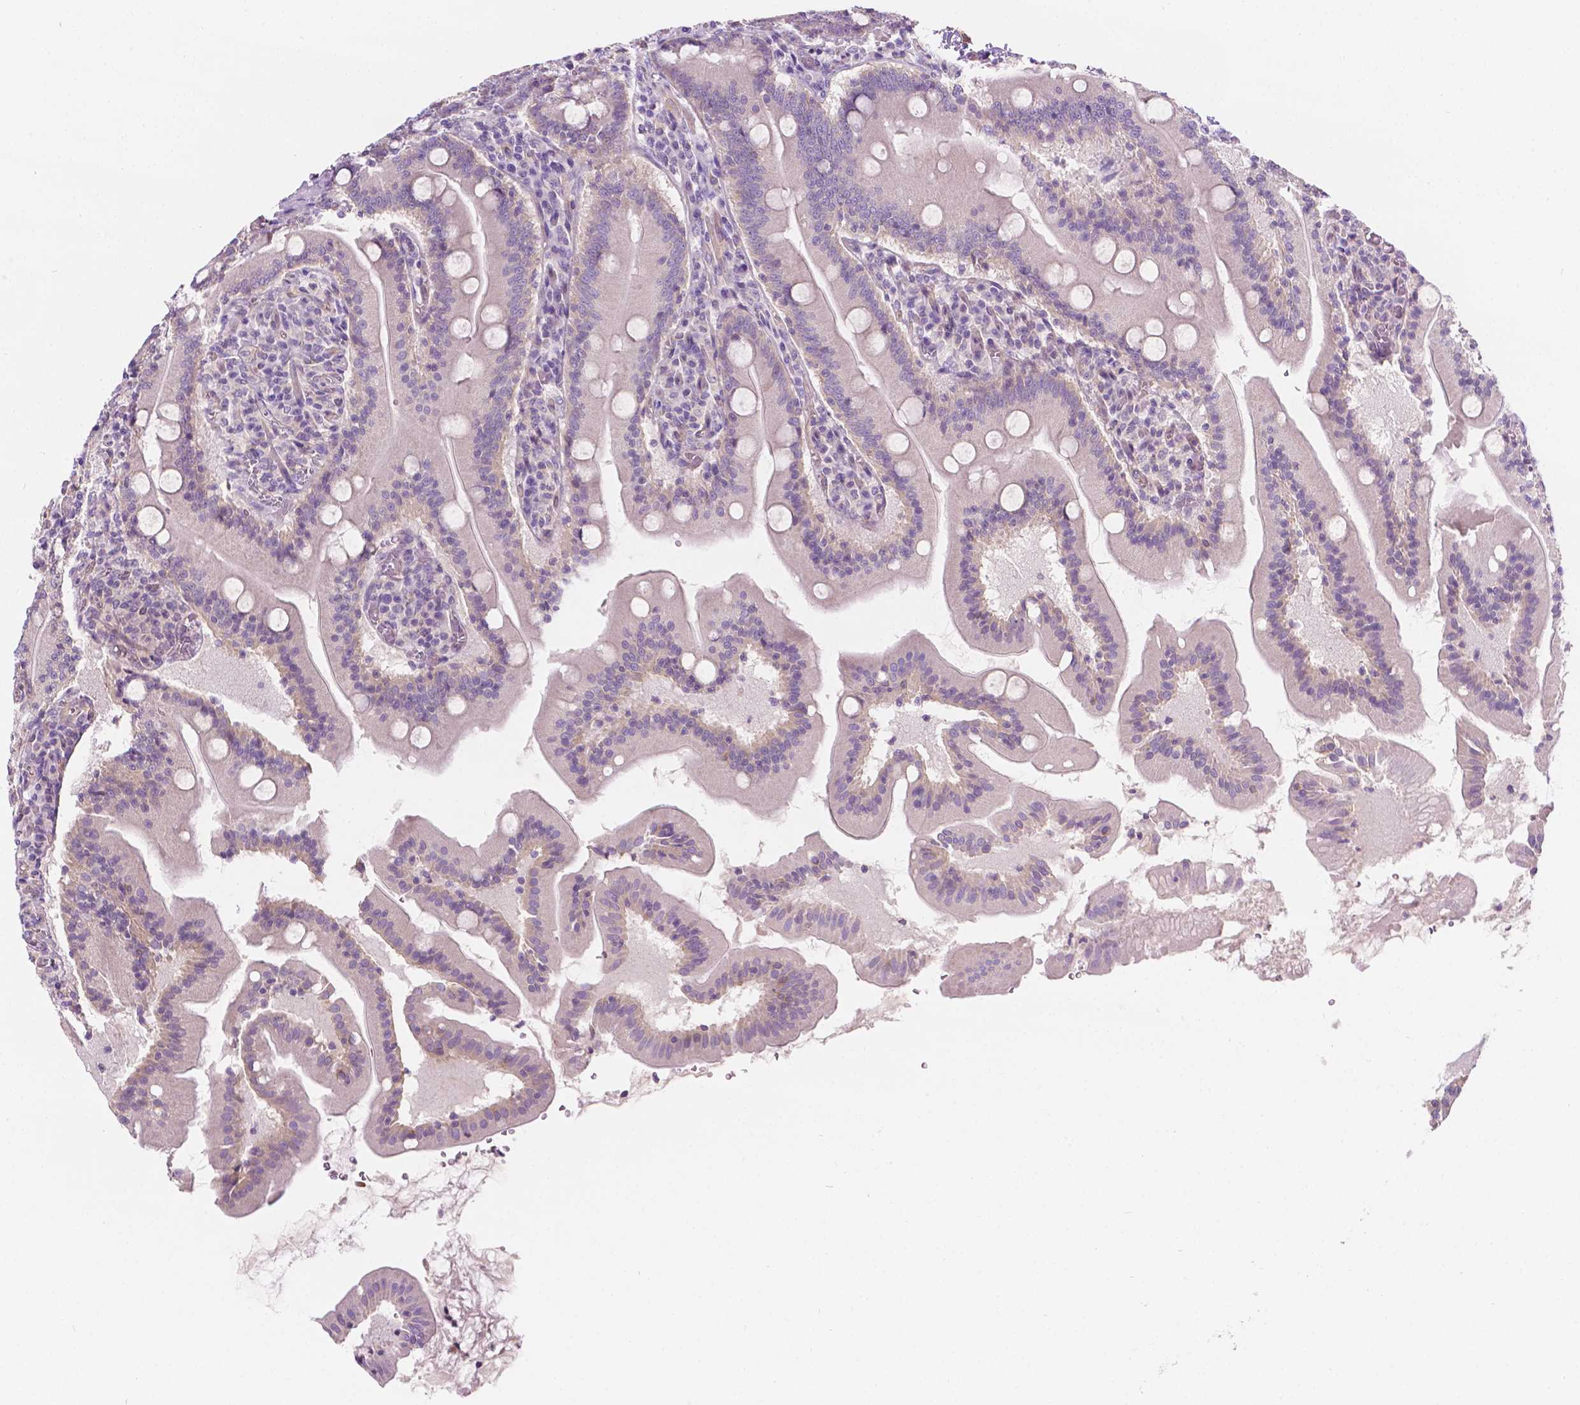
{"staining": {"intensity": "negative", "quantity": "none", "location": "none"}, "tissue": "small intestine", "cell_type": "Glandular cells", "image_type": "normal", "snomed": [{"axis": "morphology", "description": "Normal tissue, NOS"}, {"axis": "topography", "description": "Small intestine"}], "caption": "A photomicrograph of human small intestine is negative for staining in glandular cells. The staining was performed using DAB (3,3'-diaminobenzidine) to visualize the protein expression in brown, while the nuclei were stained in blue with hematoxylin (Magnification: 20x).", "gene": "NOS1AP", "patient": {"sex": "male", "age": 37}}